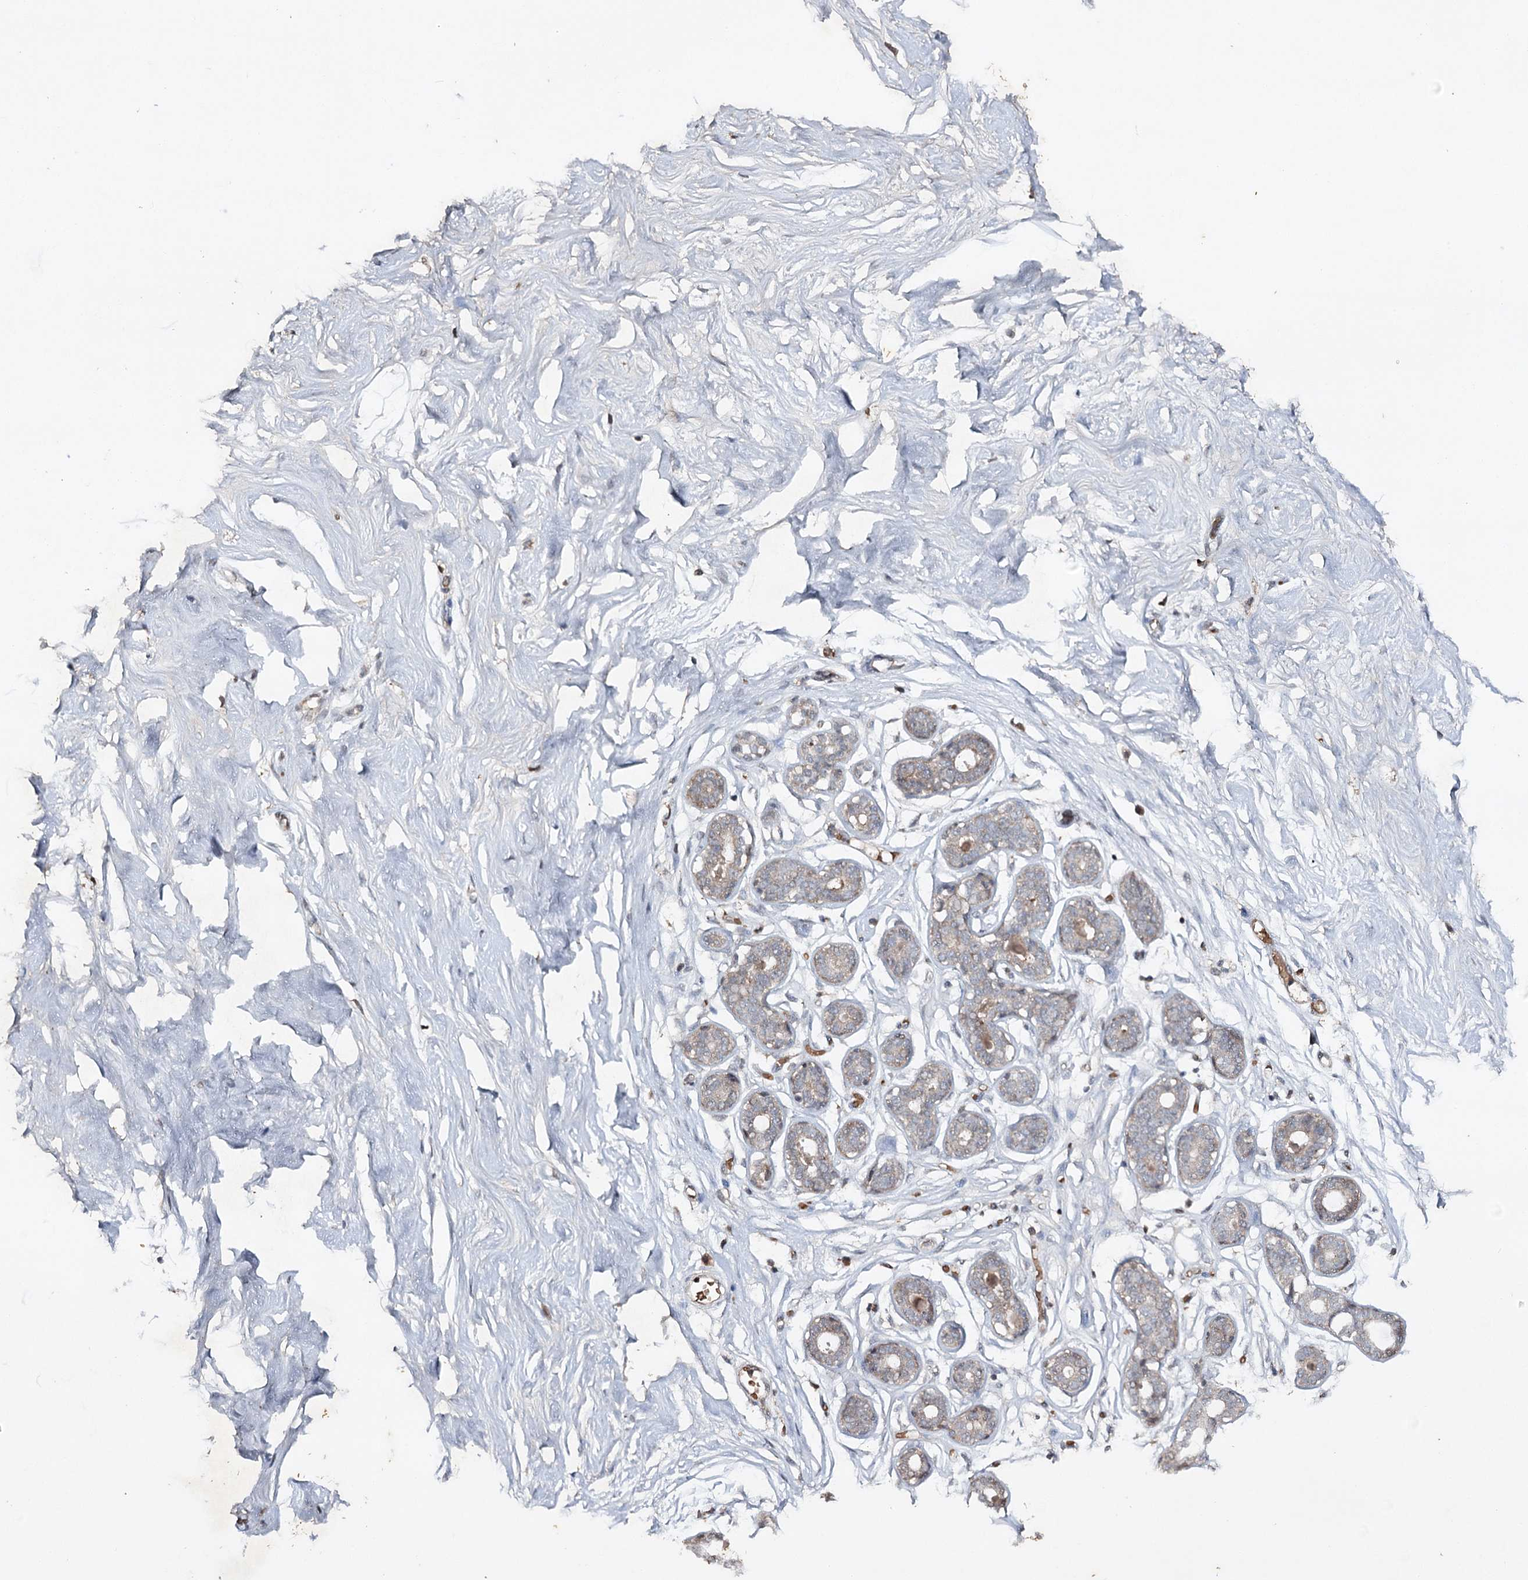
{"staining": {"intensity": "weak", "quantity": "<25%", "location": "cytoplasmic/membranous"}, "tissue": "breast", "cell_type": "Adipocytes", "image_type": "normal", "snomed": [{"axis": "morphology", "description": "Normal tissue, NOS"}, {"axis": "morphology", "description": "Adenoma, NOS"}, {"axis": "topography", "description": "Breast"}], "caption": "Unremarkable breast was stained to show a protein in brown. There is no significant positivity in adipocytes.", "gene": "CYP2B6", "patient": {"sex": "female", "age": 23}}